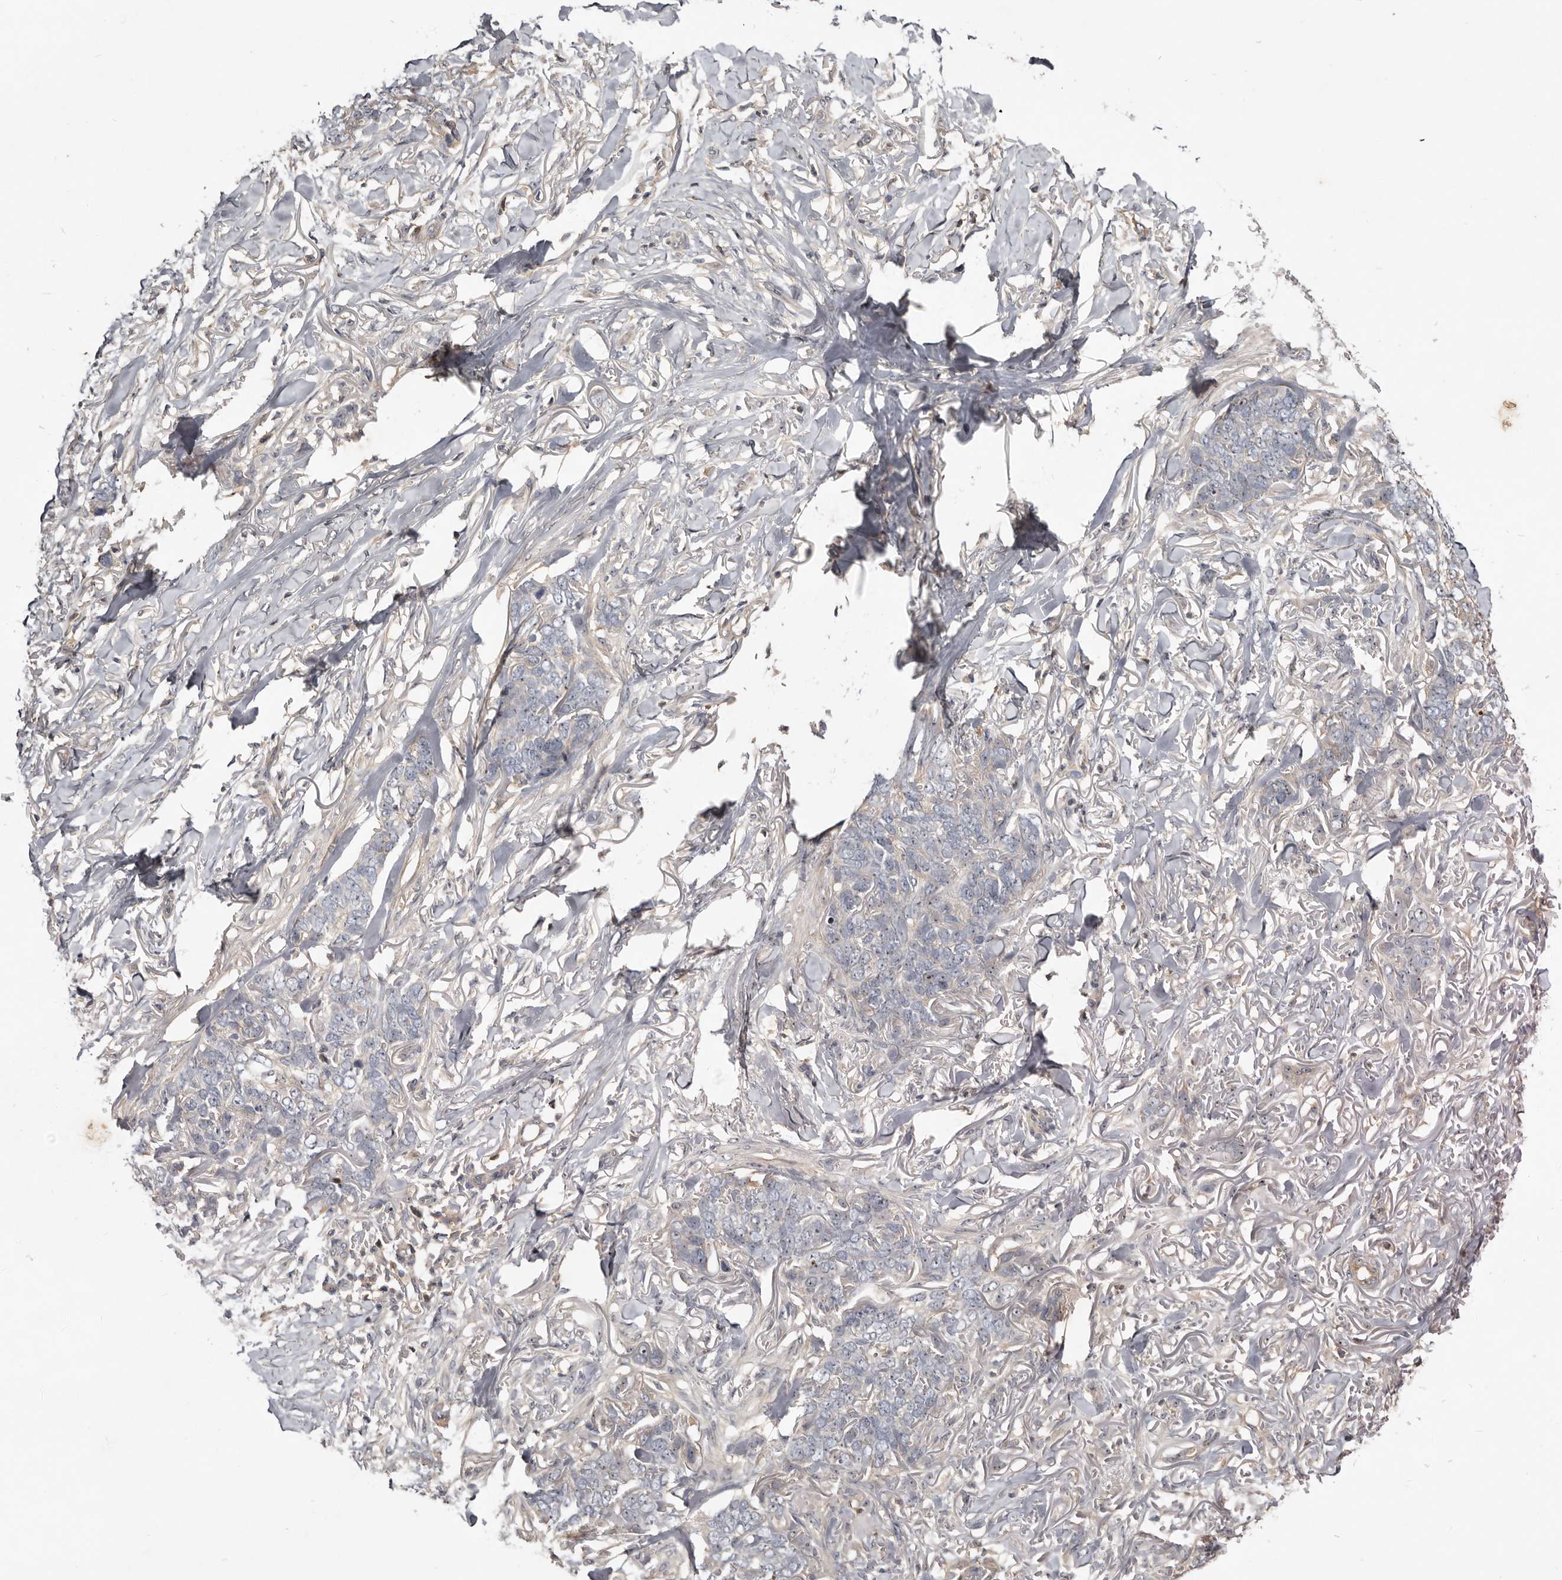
{"staining": {"intensity": "negative", "quantity": "none", "location": "none"}, "tissue": "skin cancer", "cell_type": "Tumor cells", "image_type": "cancer", "snomed": [{"axis": "morphology", "description": "Normal tissue, NOS"}, {"axis": "morphology", "description": "Basal cell carcinoma"}, {"axis": "topography", "description": "Skin"}], "caption": "Immunohistochemistry (IHC) micrograph of human basal cell carcinoma (skin) stained for a protein (brown), which exhibits no staining in tumor cells.", "gene": "TTC39A", "patient": {"sex": "male", "age": 77}}